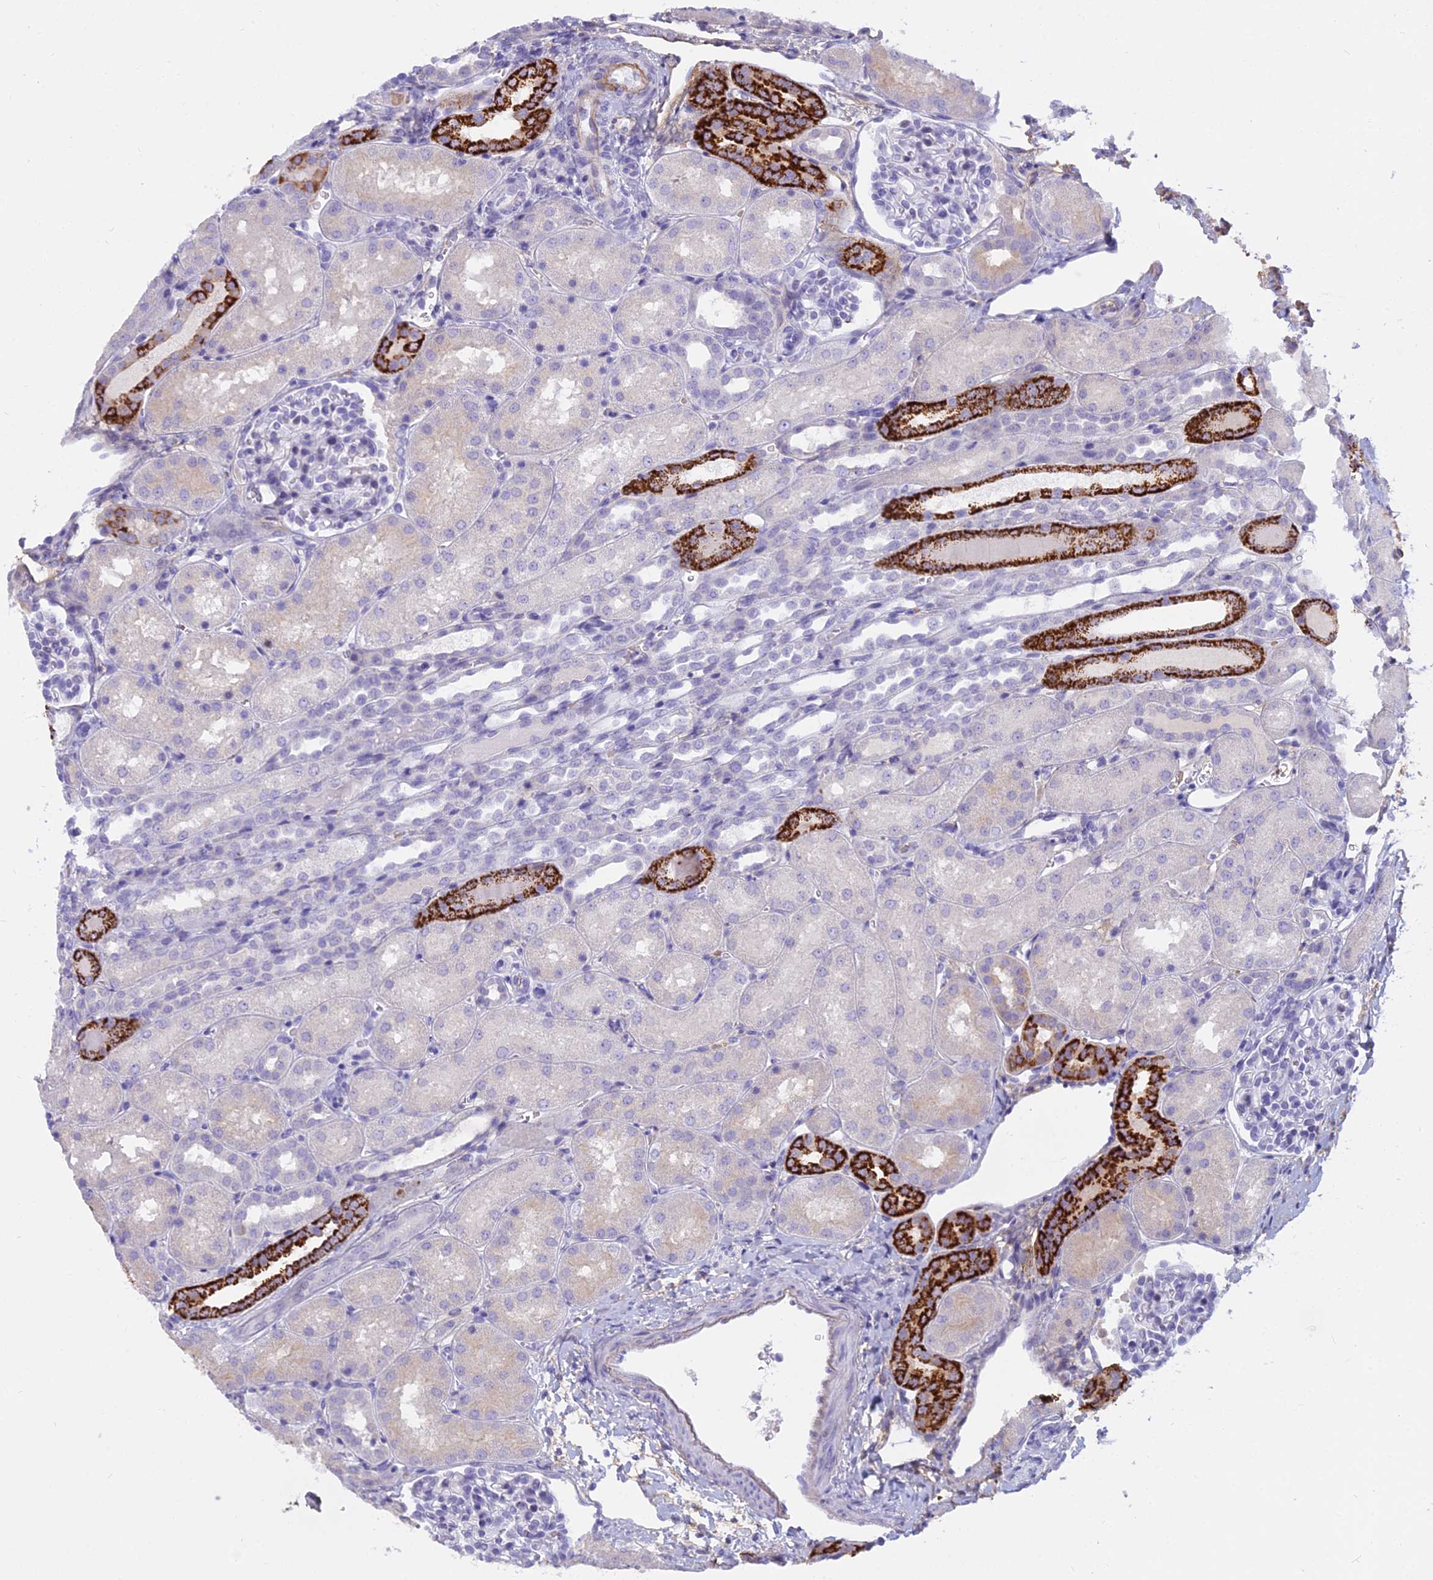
{"staining": {"intensity": "negative", "quantity": "none", "location": "none"}, "tissue": "kidney", "cell_type": "Cells in glomeruli", "image_type": "normal", "snomed": [{"axis": "morphology", "description": "Normal tissue, NOS"}, {"axis": "topography", "description": "Kidney"}], "caption": "A histopathology image of human kidney is negative for staining in cells in glomeruli. Brightfield microscopy of immunohistochemistry (IHC) stained with DAB (3,3'-diaminobenzidine) (brown) and hematoxylin (blue), captured at high magnification.", "gene": "OSTN", "patient": {"sex": "male", "age": 1}}